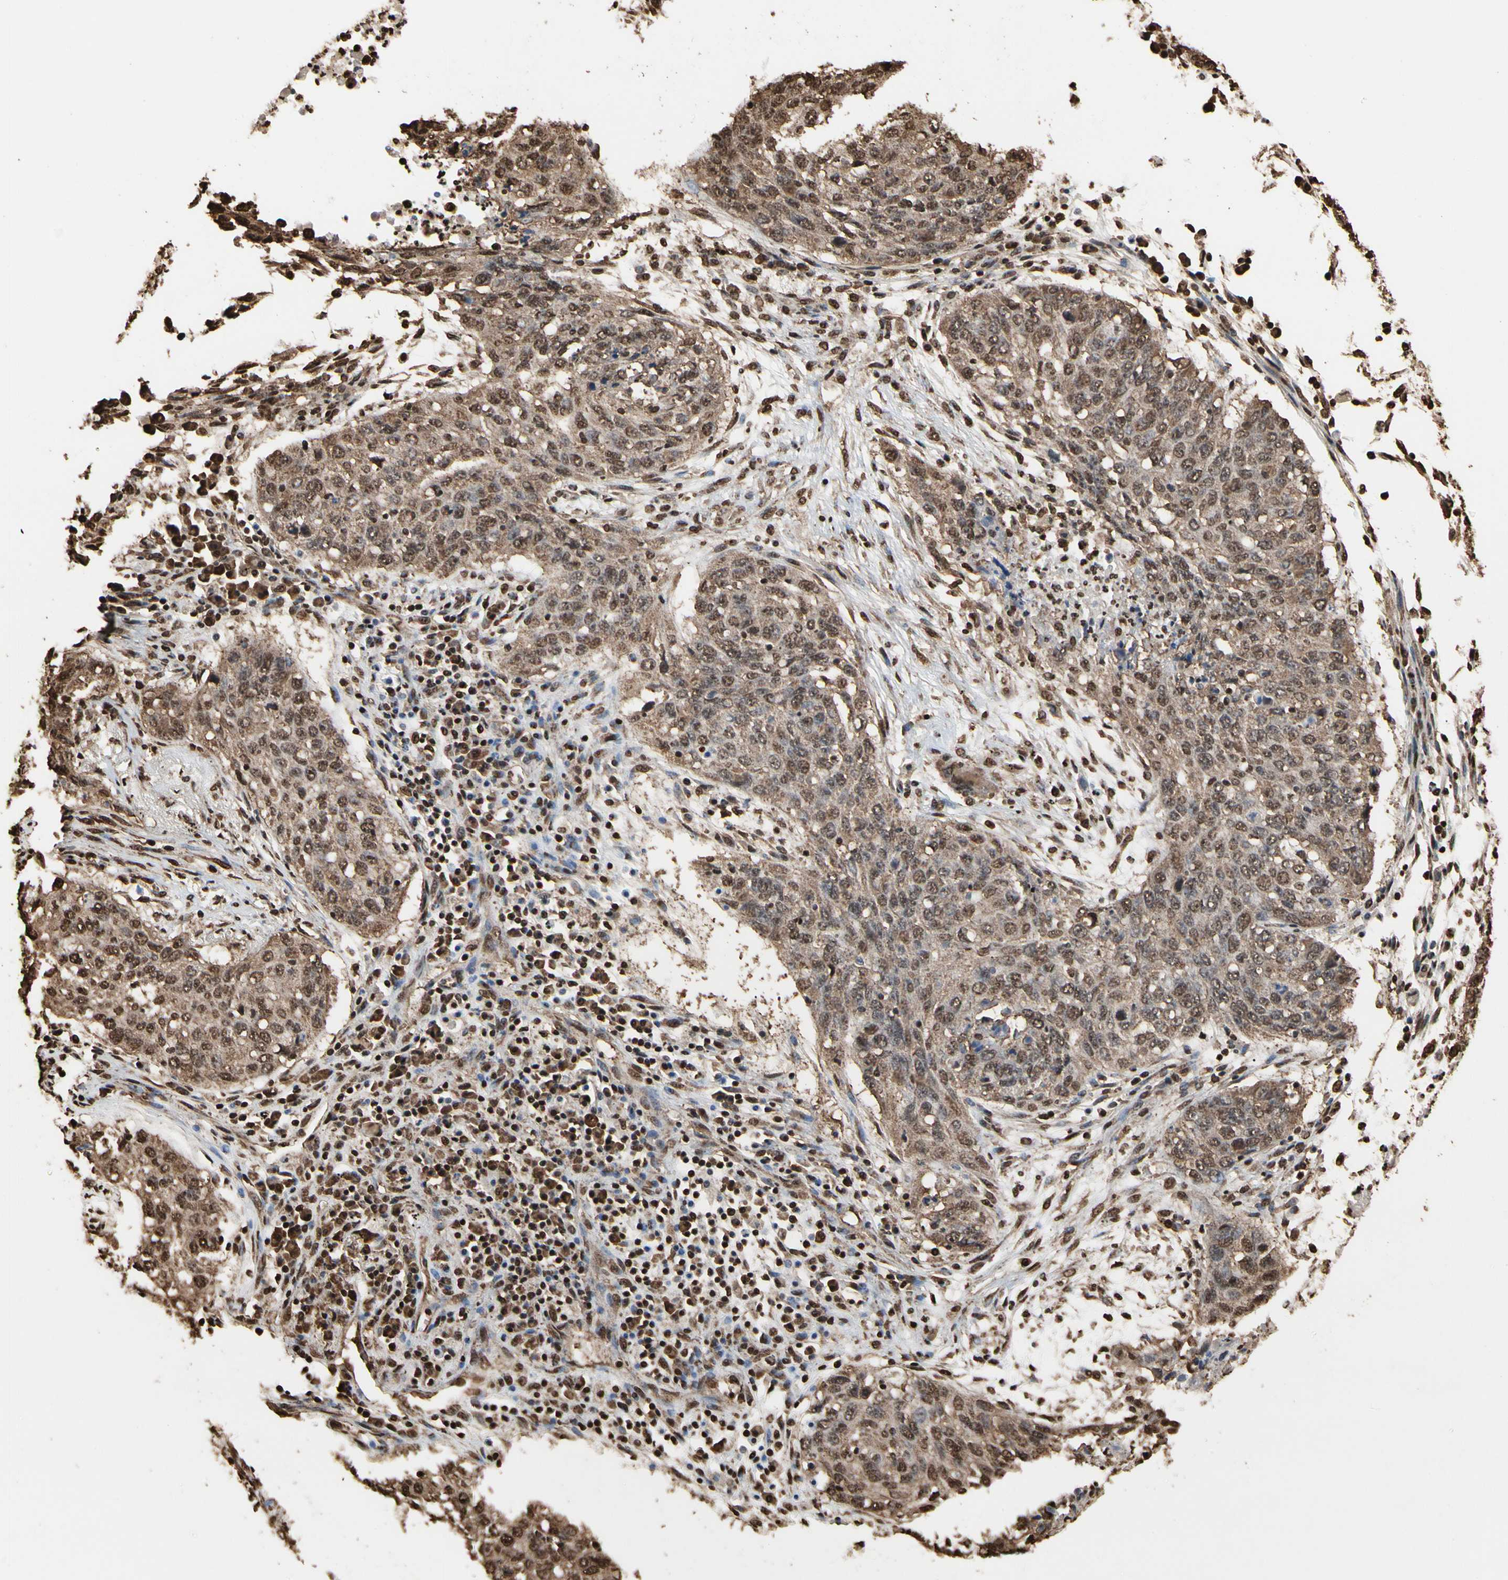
{"staining": {"intensity": "moderate", "quantity": ">75%", "location": "cytoplasmic/membranous,nuclear"}, "tissue": "lung cancer", "cell_type": "Tumor cells", "image_type": "cancer", "snomed": [{"axis": "morphology", "description": "Squamous cell carcinoma, NOS"}, {"axis": "topography", "description": "Lung"}], "caption": "A micrograph of lung squamous cell carcinoma stained for a protein exhibits moderate cytoplasmic/membranous and nuclear brown staining in tumor cells.", "gene": "HNRNPK", "patient": {"sex": "female", "age": 63}}